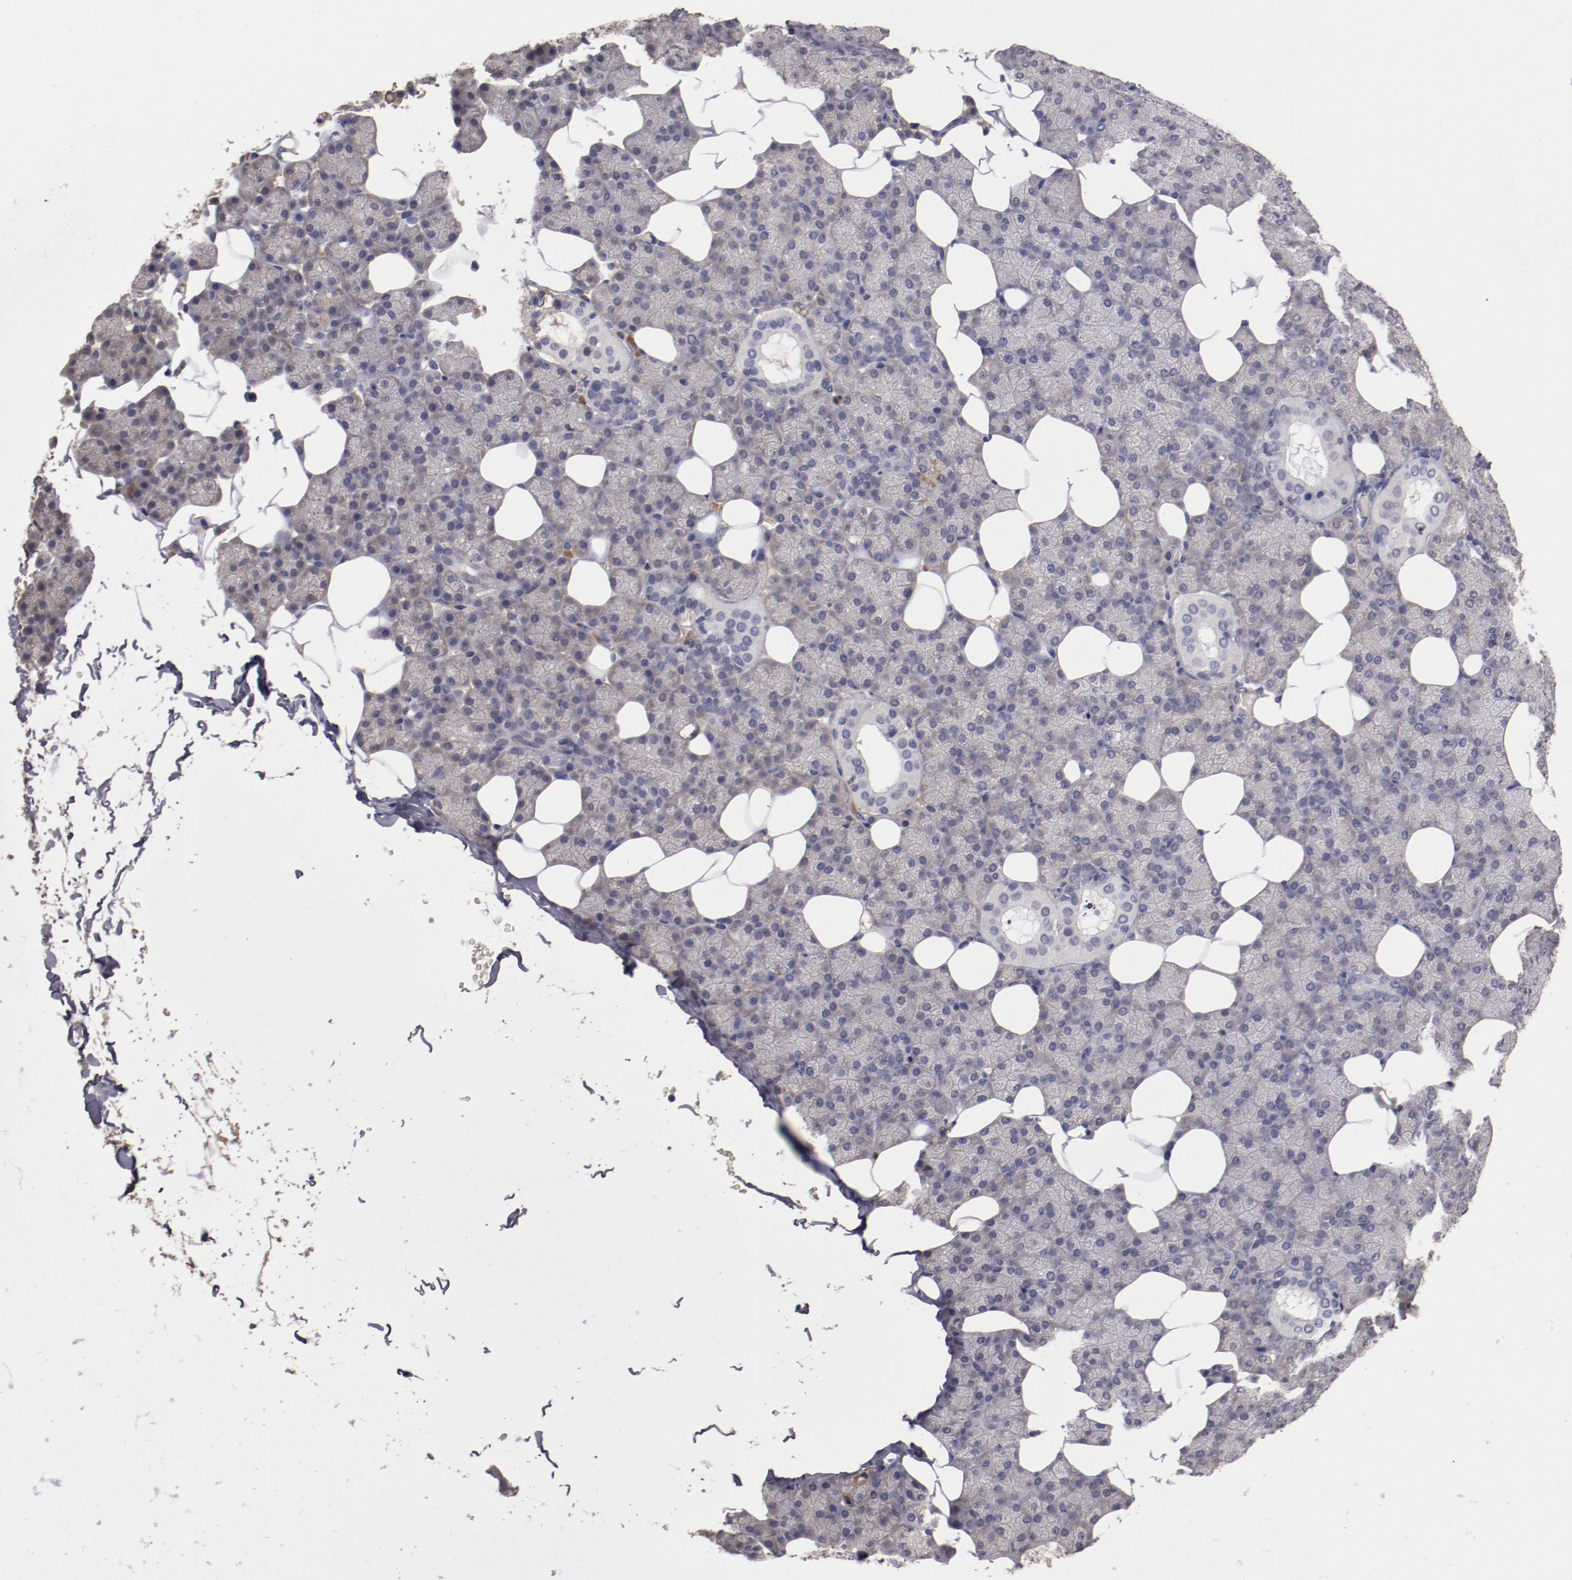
{"staining": {"intensity": "weak", "quantity": "<25%", "location": "cytoplasmic/membranous"}, "tissue": "salivary gland", "cell_type": "Glandular cells", "image_type": "normal", "snomed": [{"axis": "morphology", "description": "Normal tissue, NOS"}, {"axis": "topography", "description": "Lymph node"}, {"axis": "topography", "description": "Salivary gland"}], "caption": "Protein analysis of benign salivary gland reveals no significant expression in glandular cells.", "gene": "CP", "patient": {"sex": "male", "age": 8}}